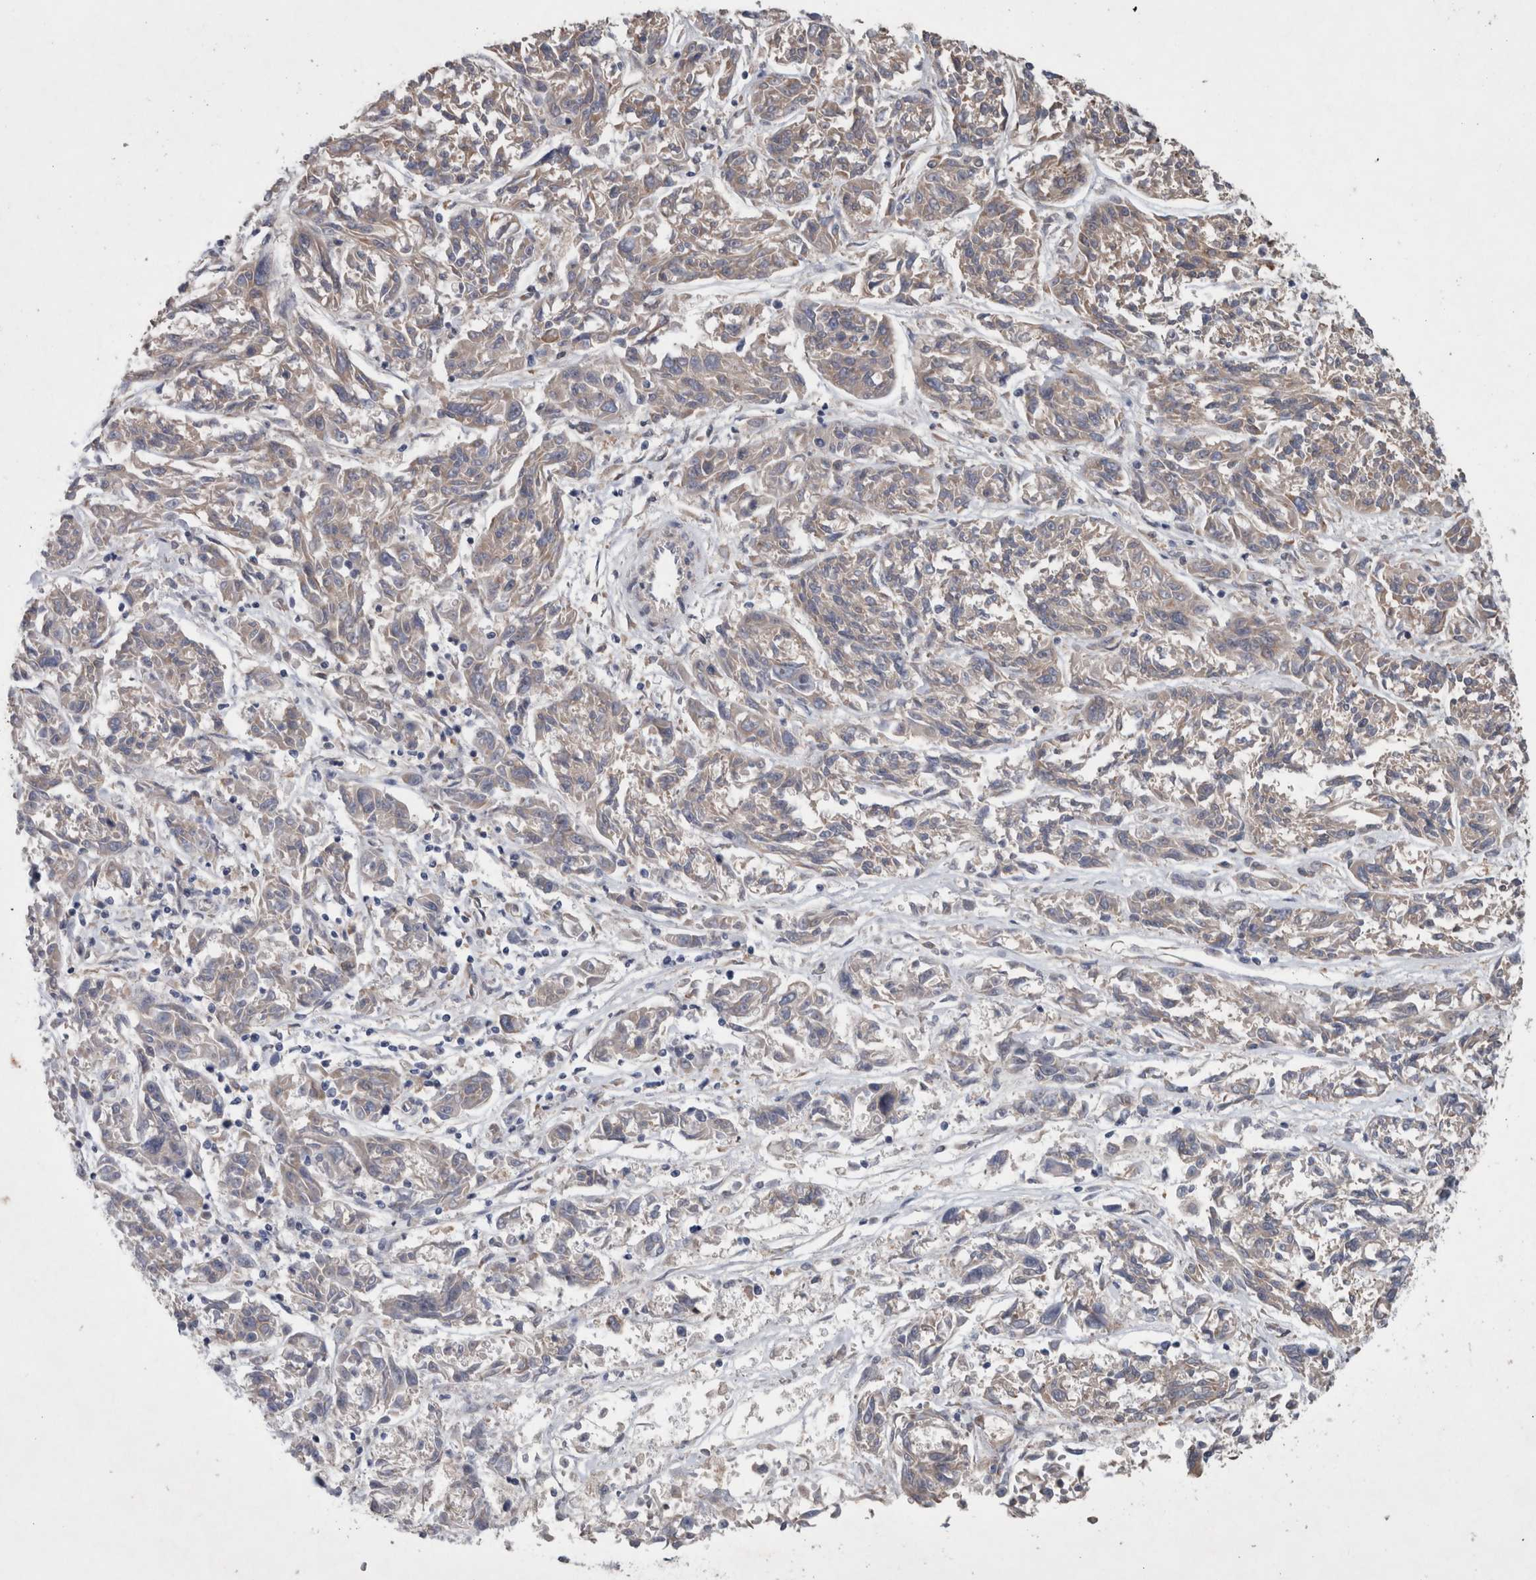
{"staining": {"intensity": "weak", "quantity": "25%-75%", "location": "cytoplasmic/membranous"}, "tissue": "melanoma", "cell_type": "Tumor cells", "image_type": "cancer", "snomed": [{"axis": "morphology", "description": "Malignant melanoma, NOS"}, {"axis": "topography", "description": "Skin"}], "caption": "This histopathology image reveals immunohistochemistry staining of human malignant melanoma, with low weak cytoplasmic/membranous expression in about 25%-75% of tumor cells.", "gene": "GIMAP6", "patient": {"sex": "male", "age": 53}}